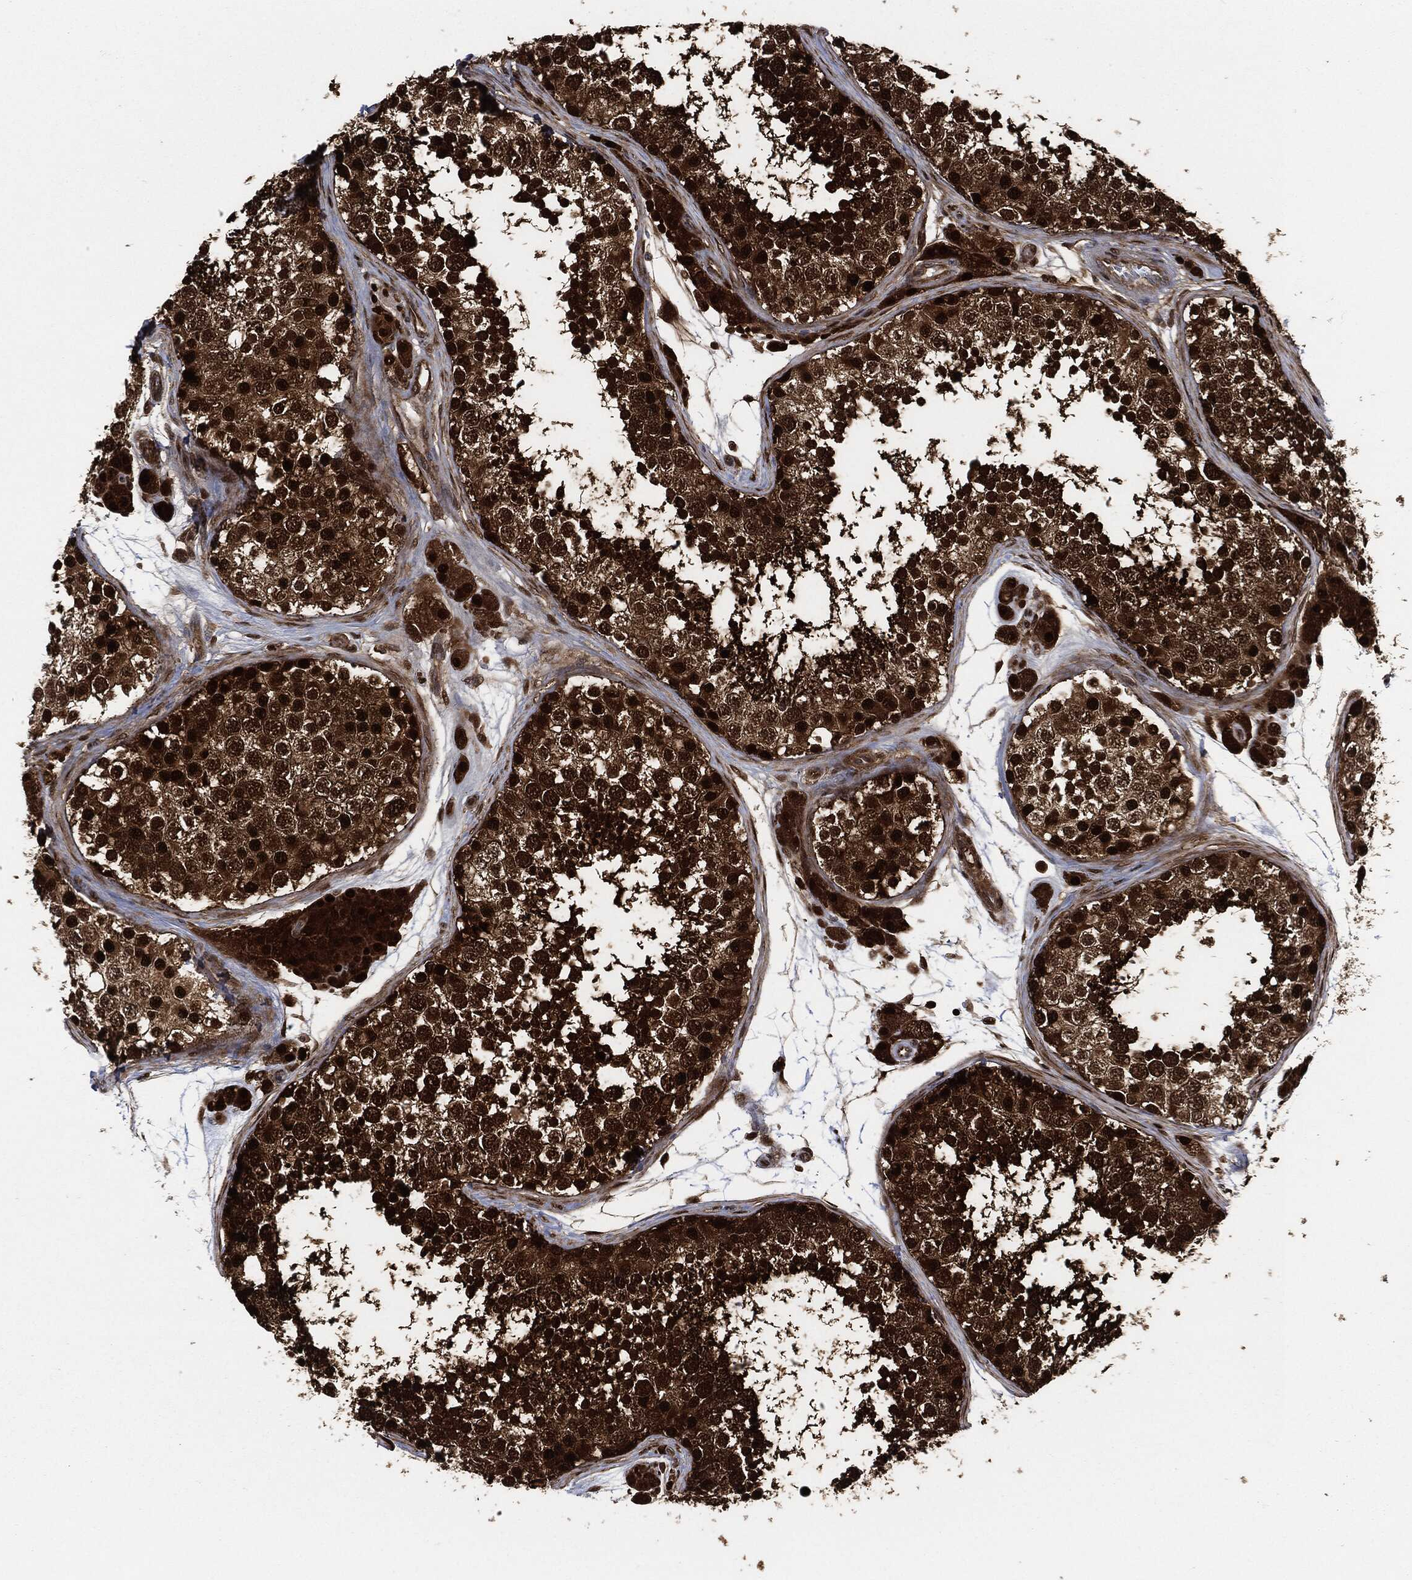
{"staining": {"intensity": "strong", "quantity": ">75%", "location": "cytoplasmic/membranous,nuclear"}, "tissue": "testis", "cell_type": "Cells in seminiferous ducts", "image_type": "normal", "snomed": [{"axis": "morphology", "description": "Normal tissue, NOS"}, {"axis": "topography", "description": "Testis"}], "caption": "Human testis stained with a brown dye exhibits strong cytoplasmic/membranous,nuclear positive expression in about >75% of cells in seminiferous ducts.", "gene": "DCTN1", "patient": {"sex": "male", "age": 41}}